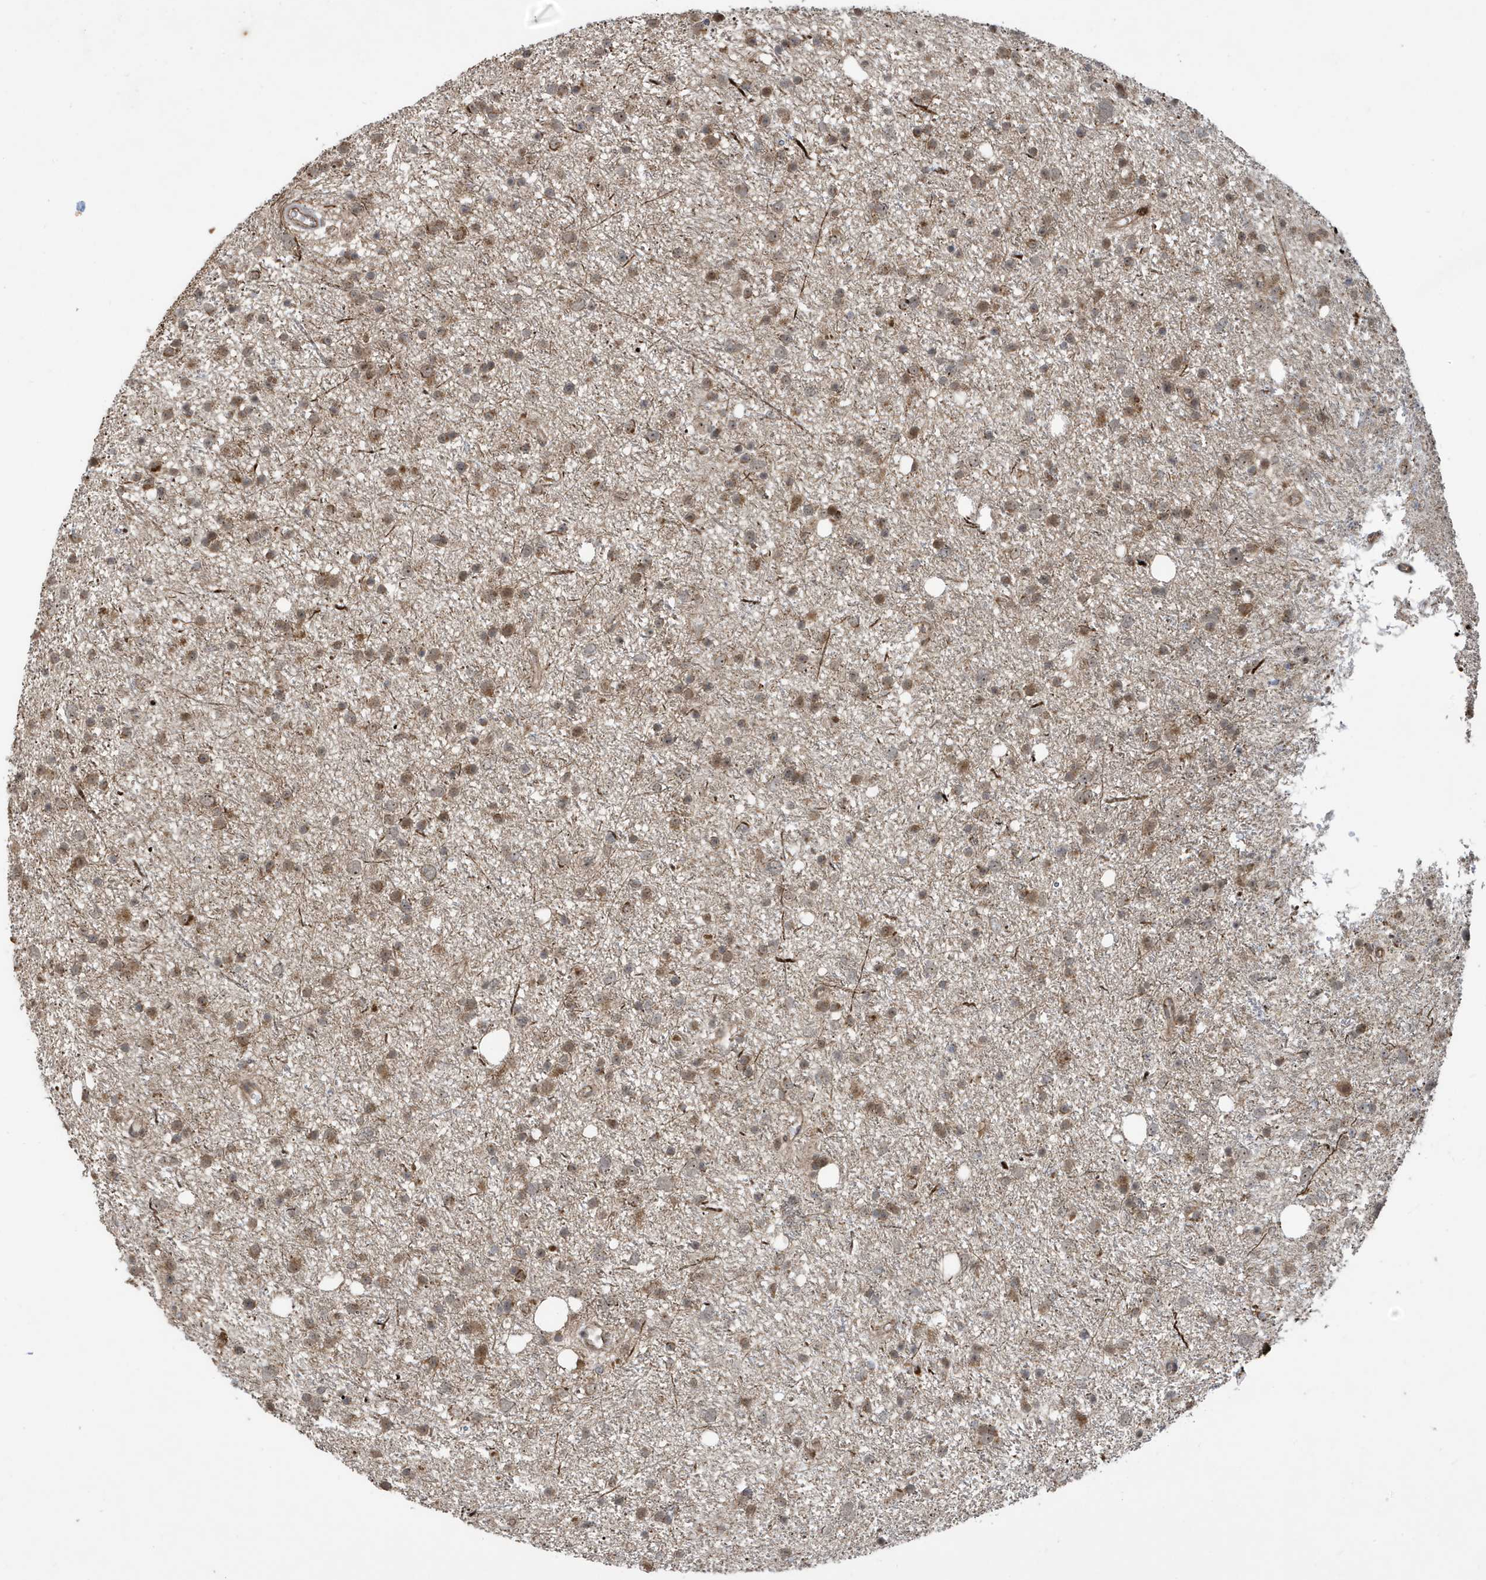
{"staining": {"intensity": "weak", "quantity": "25%-75%", "location": "cytoplasmic/membranous"}, "tissue": "glioma", "cell_type": "Tumor cells", "image_type": "cancer", "snomed": [{"axis": "morphology", "description": "Glioma, malignant, Low grade"}, {"axis": "topography", "description": "Cerebral cortex"}], "caption": "The micrograph reveals staining of low-grade glioma (malignant), revealing weak cytoplasmic/membranous protein positivity (brown color) within tumor cells. Using DAB (3,3'-diaminobenzidine) (brown) and hematoxylin (blue) stains, captured at high magnification using brightfield microscopy.", "gene": "FAM9B", "patient": {"sex": "female", "age": 39}}